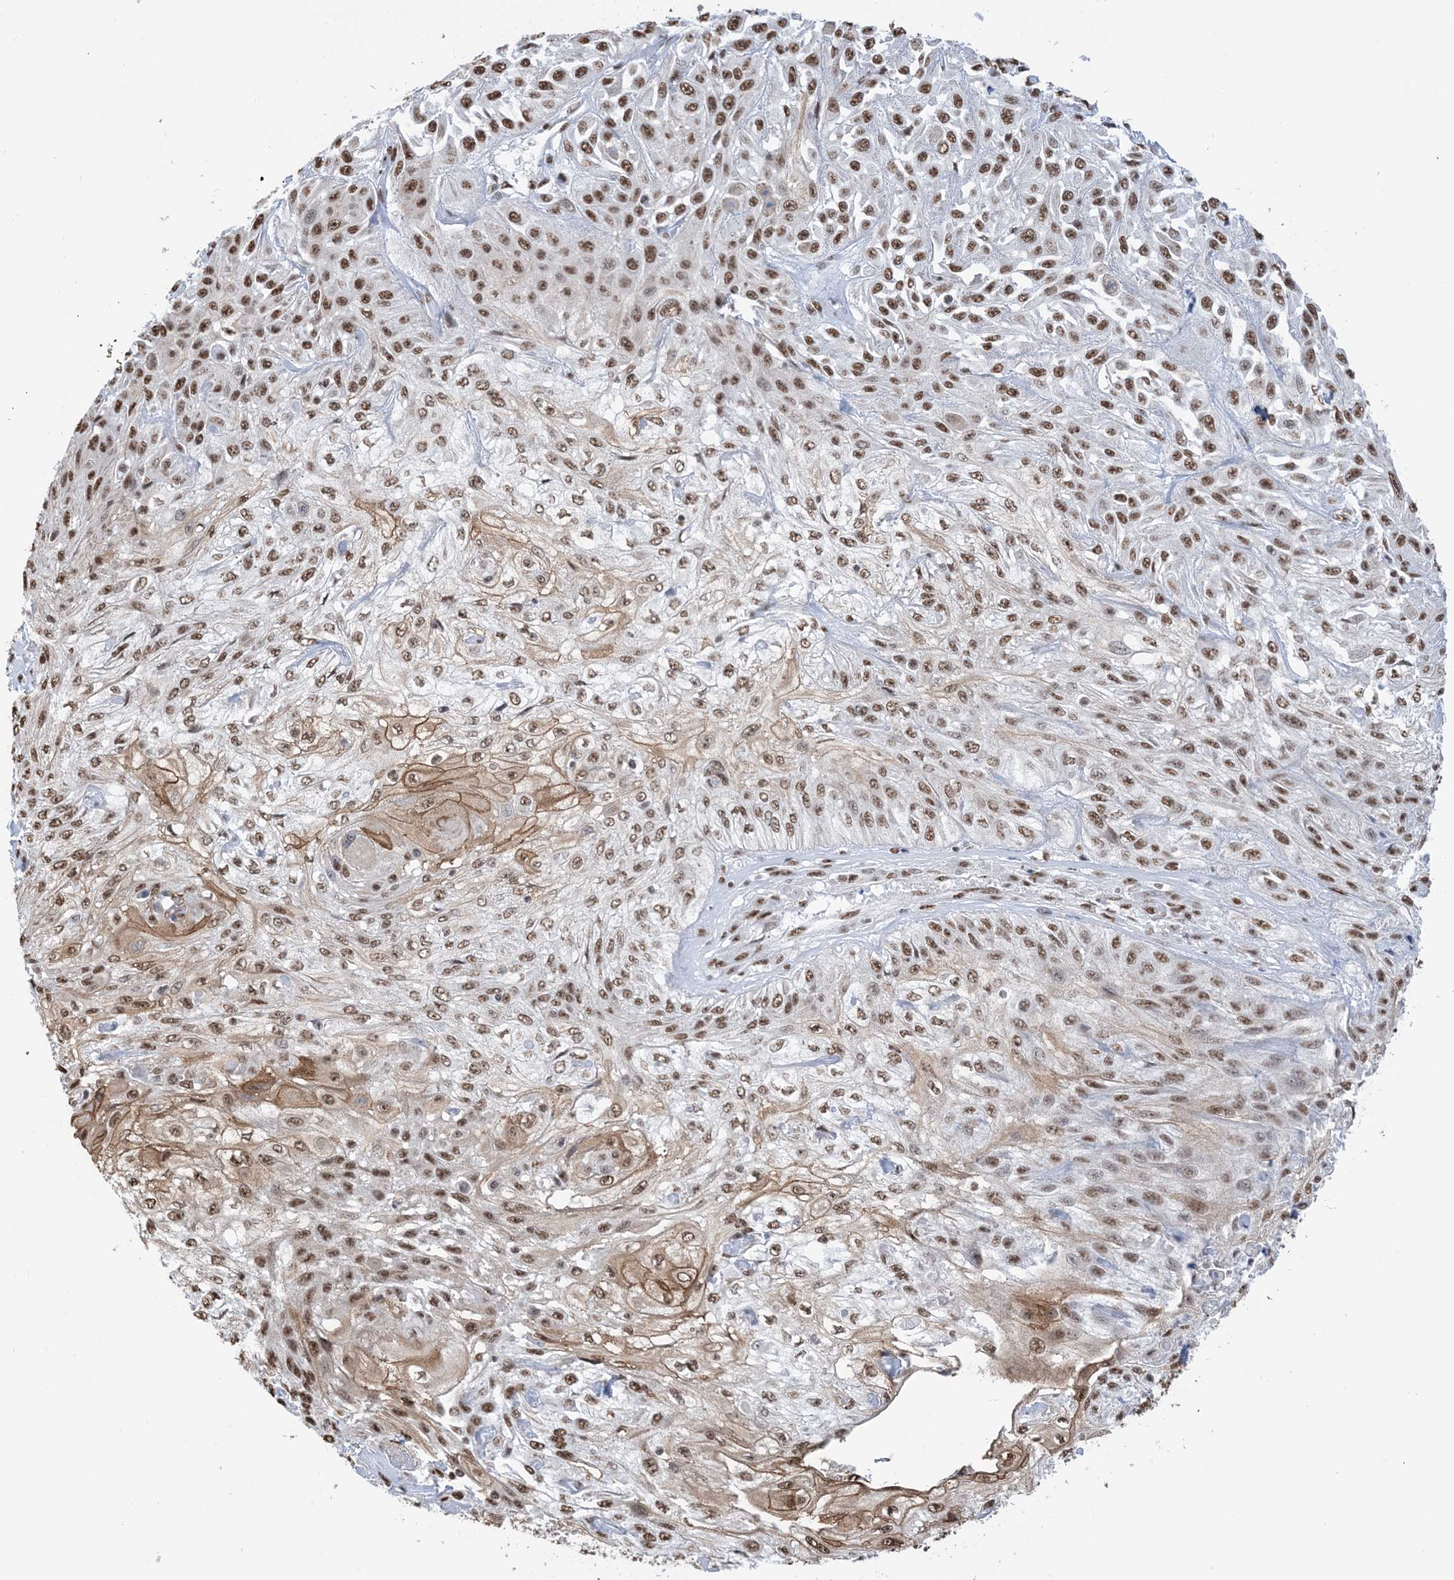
{"staining": {"intensity": "strong", "quantity": ">75%", "location": "nuclear"}, "tissue": "skin cancer", "cell_type": "Tumor cells", "image_type": "cancer", "snomed": [{"axis": "morphology", "description": "Squamous cell carcinoma, NOS"}, {"axis": "morphology", "description": "Squamous cell carcinoma, metastatic, NOS"}, {"axis": "topography", "description": "Skin"}, {"axis": "topography", "description": "Lymph node"}], "caption": "Immunohistochemistry of human metastatic squamous cell carcinoma (skin) shows high levels of strong nuclear expression in about >75% of tumor cells.", "gene": "ZNF792", "patient": {"sex": "male", "age": 75}}